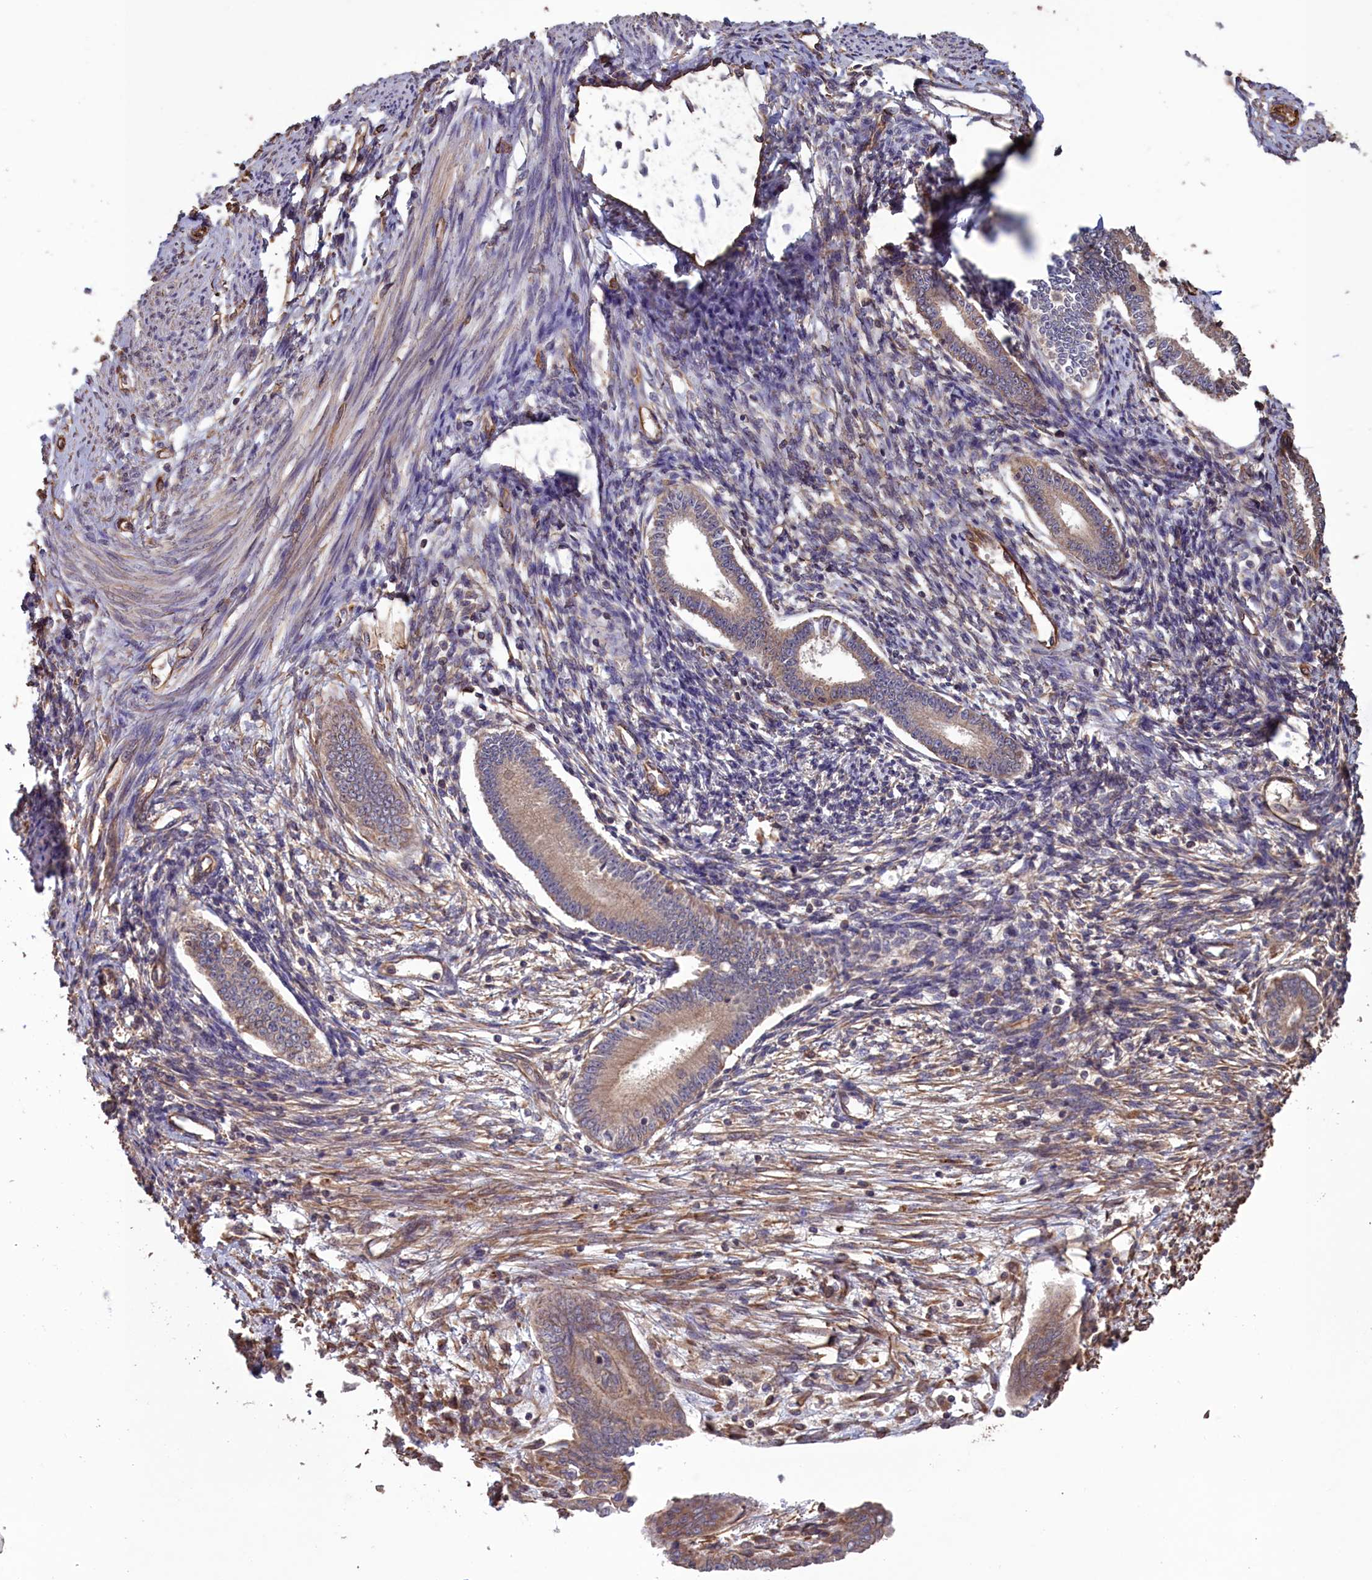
{"staining": {"intensity": "moderate", "quantity": "25%-75%", "location": "cytoplasmic/membranous"}, "tissue": "endometrium", "cell_type": "Cells in endometrial stroma", "image_type": "normal", "snomed": [{"axis": "morphology", "description": "Normal tissue, NOS"}, {"axis": "topography", "description": "Endometrium"}], "caption": "Immunohistochemistry of unremarkable endometrium demonstrates medium levels of moderate cytoplasmic/membranous staining in about 25%-75% of cells in endometrial stroma.", "gene": "DAPK3", "patient": {"sex": "female", "age": 56}}